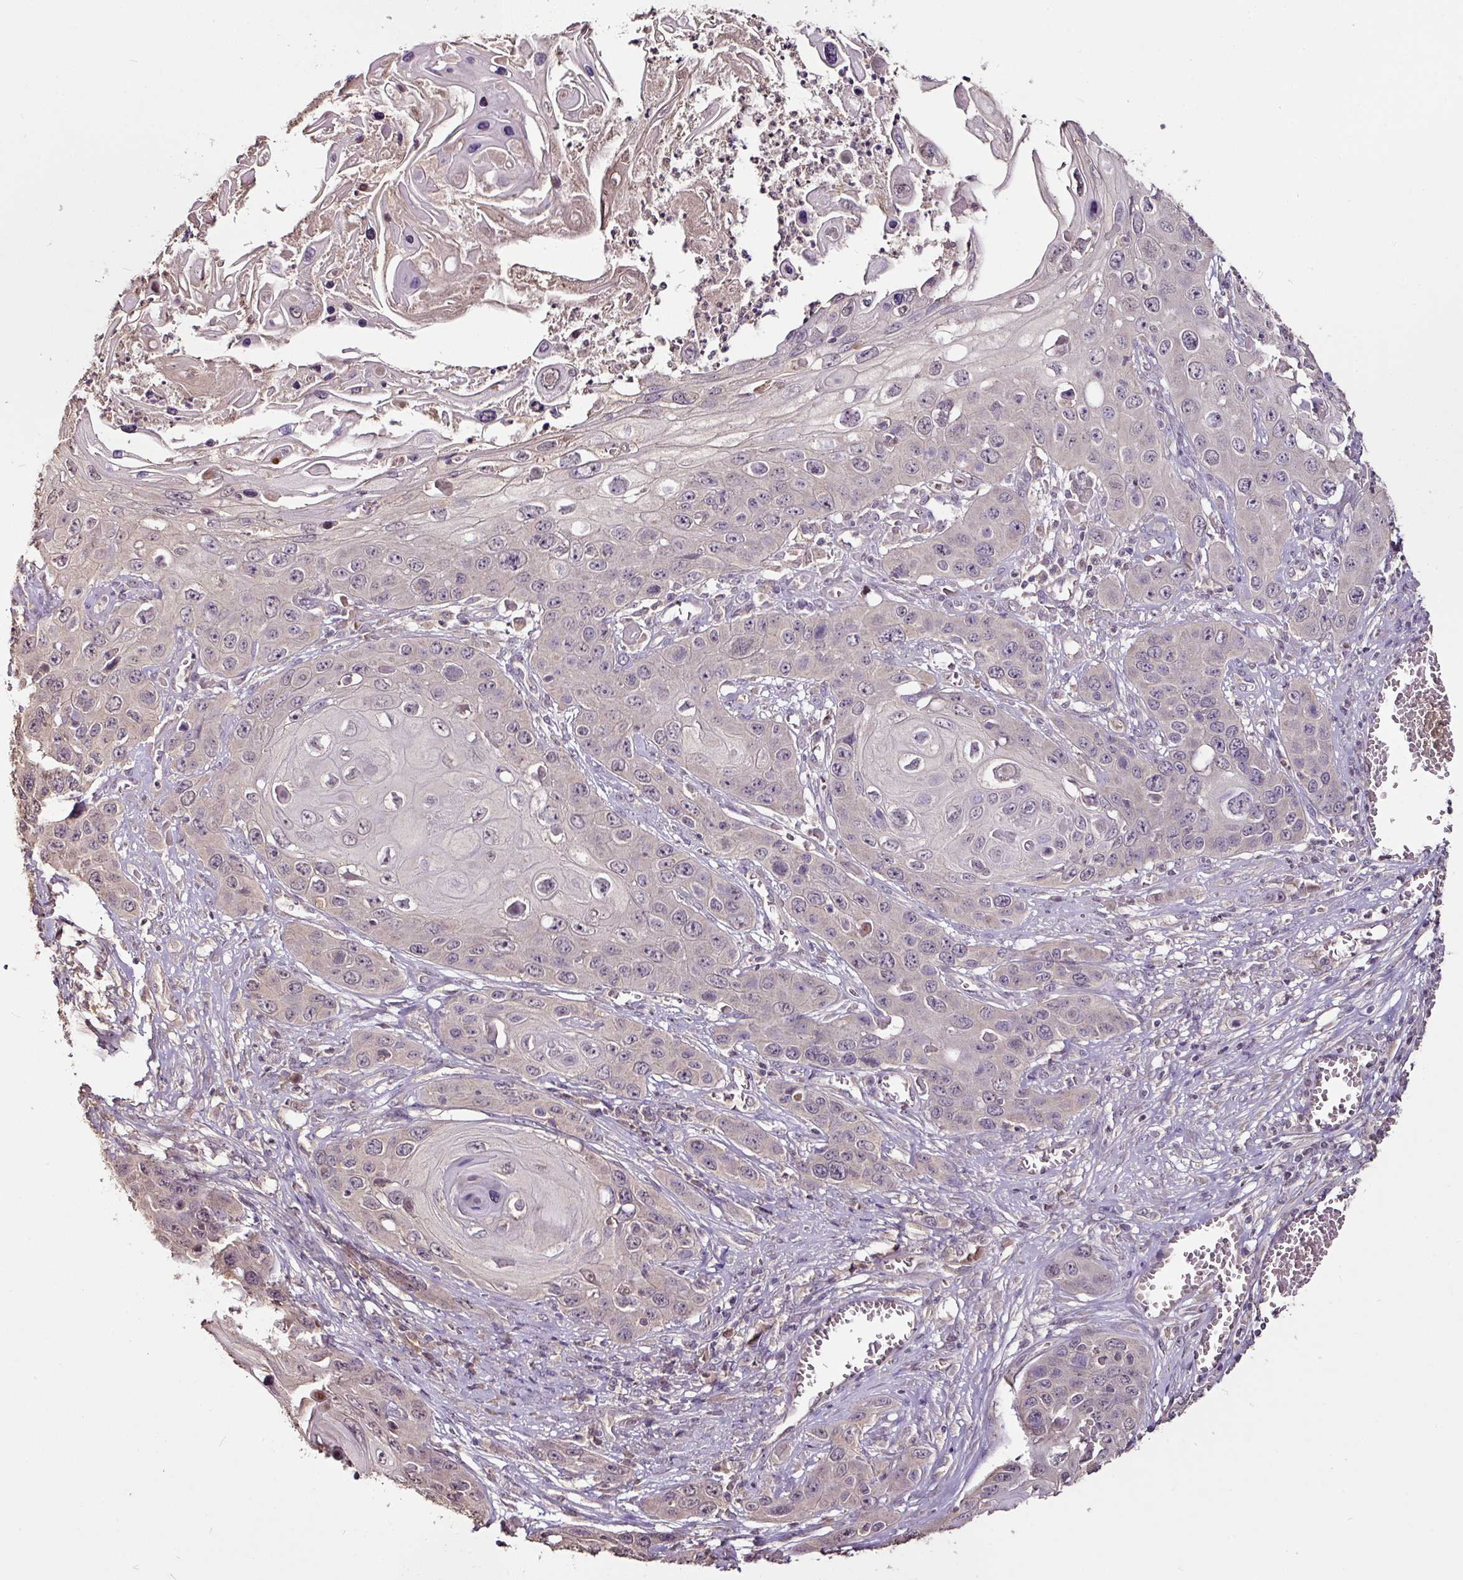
{"staining": {"intensity": "negative", "quantity": "none", "location": "none"}, "tissue": "skin cancer", "cell_type": "Tumor cells", "image_type": "cancer", "snomed": [{"axis": "morphology", "description": "Squamous cell carcinoma, NOS"}, {"axis": "topography", "description": "Skin"}], "caption": "DAB (3,3'-diaminobenzidine) immunohistochemical staining of human skin squamous cell carcinoma demonstrates no significant expression in tumor cells.", "gene": "RPL38", "patient": {"sex": "male", "age": 55}}